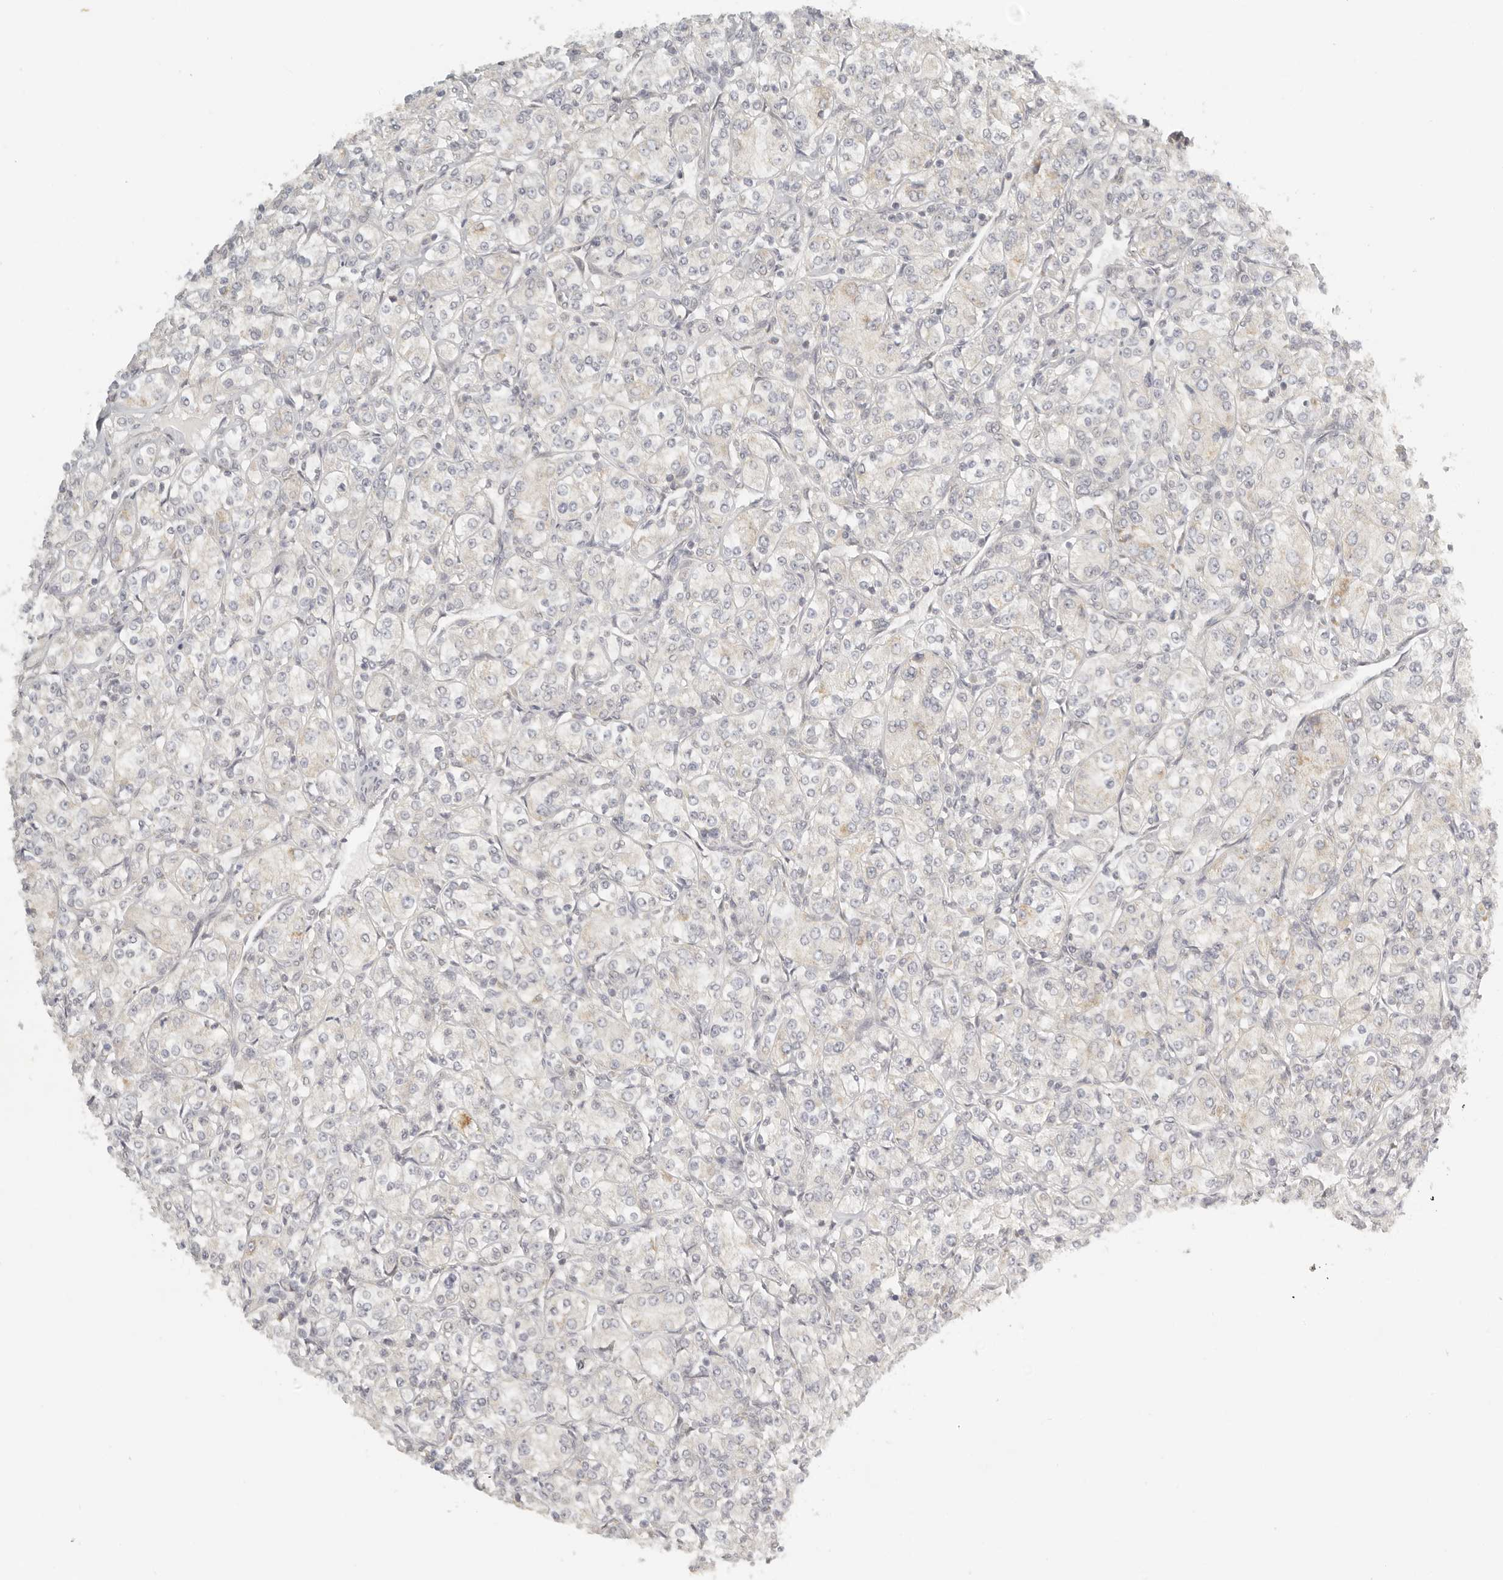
{"staining": {"intensity": "weak", "quantity": "<25%", "location": "cytoplasmic/membranous"}, "tissue": "renal cancer", "cell_type": "Tumor cells", "image_type": "cancer", "snomed": [{"axis": "morphology", "description": "Adenocarcinoma, NOS"}, {"axis": "topography", "description": "Kidney"}], "caption": "Immunohistochemistry (IHC) of adenocarcinoma (renal) exhibits no expression in tumor cells. (DAB (3,3'-diaminobenzidine) IHC visualized using brightfield microscopy, high magnification).", "gene": "KDF1", "patient": {"sex": "male", "age": 77}}